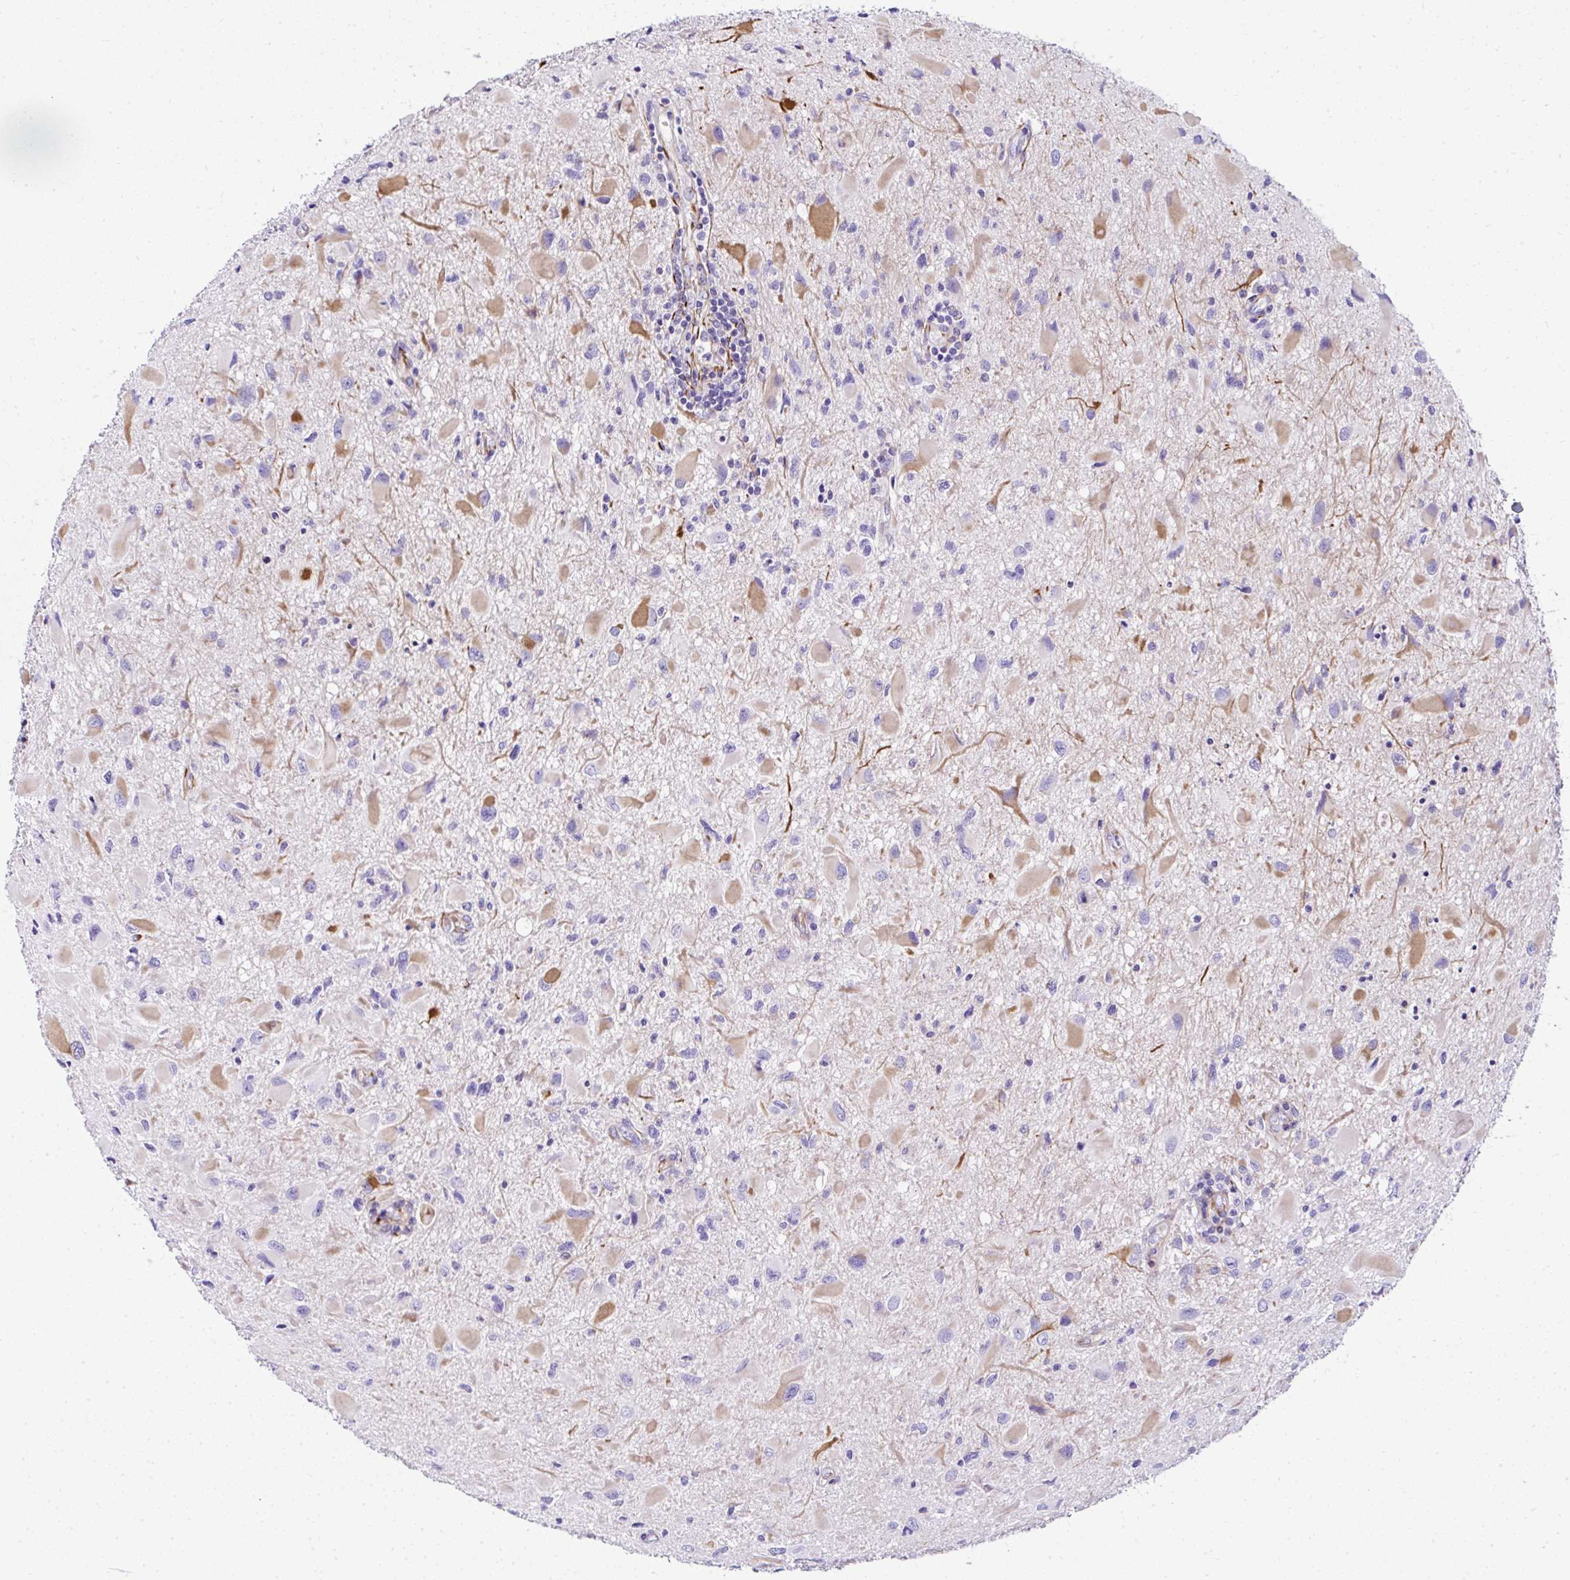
{"staining": {"intensity": "moderate", "quantity": "<25%", "location": "cytoplasmic/membranous"}, "tissue": "glioma", "cell_type": "Tumor cells", "image_type": "cancer", "snomed": [{"axis": "morphology", "description": "Glioma, malignant, Low grade"}, {"axis": "topography", "description": "Brain"}], "caption": "Immunohistochemical staining of human glioma exhibits moderate cytoplasmic/membranous protein expression in about <25% of tumor cells.", "gene": "DEPDC5", "patient": {"sex": "female", "age": 32}}